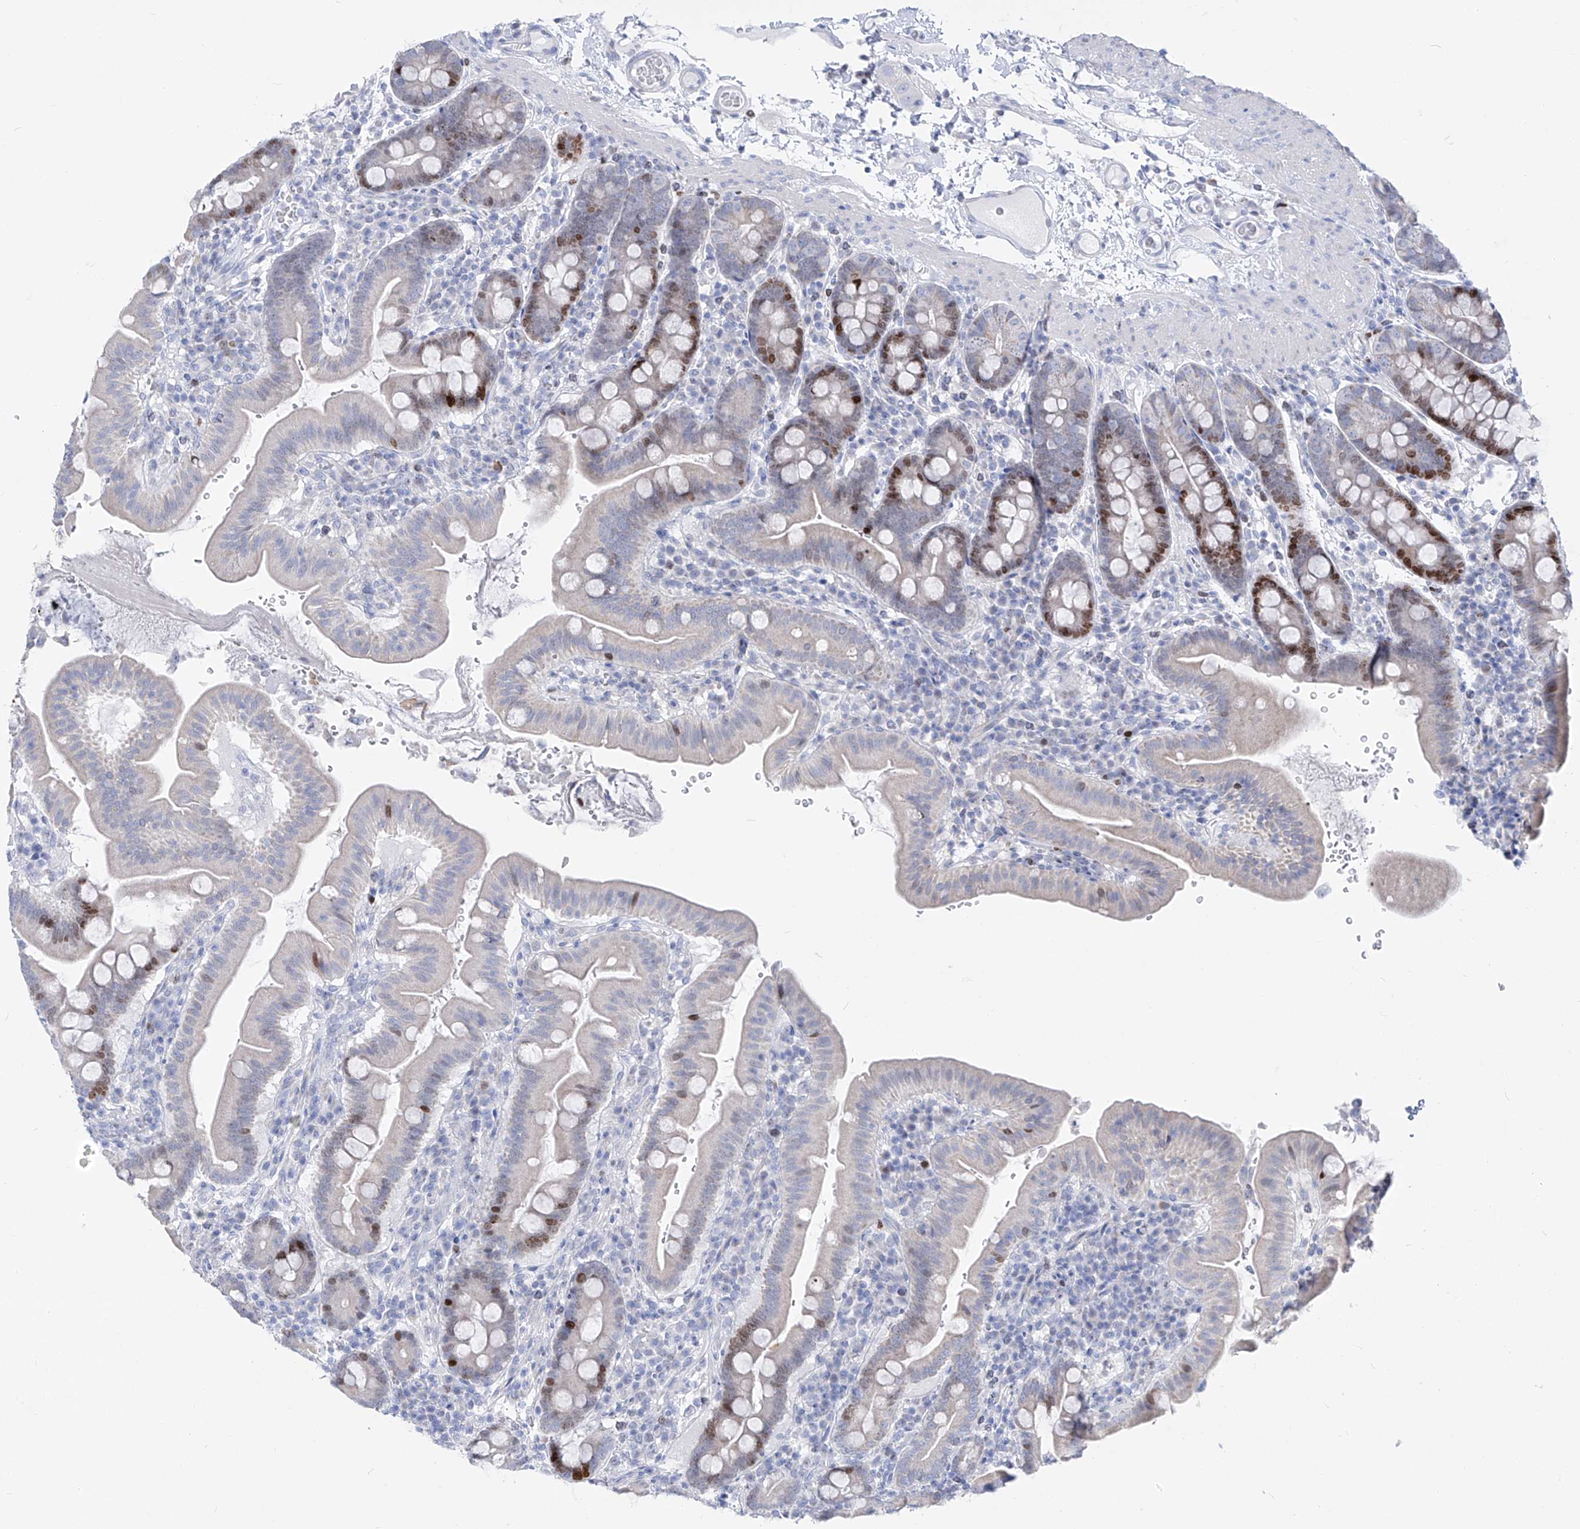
{"staining": {"intensity": "moderate", "quantity": "<25%", "location": "nuclear"}, "tissue": "duodenum", "cell_type": "Glandular cells", "image_type": "normal", "snomed": [{"axis": "morphology", "description": "Normal tissue, NOS"}, {"axis": "morphology", "description": "Adenocarcinoma, NOS"}, {"axis": "topography", "description": "Pancreas"}, {"axis": "topography", "description": "Duodenum"}], "caption": "High-power microscopy captured an immunohistochemistry (IHC) photomicrograph of normal duodenum, revealing moderate nuclear positivity in about <25% of glandular cells. (DAB IHC, brown staining for protein, blue staining for nuclei).", "gene": "FRS3", "patient": {"sex": "male", "age": 50}}